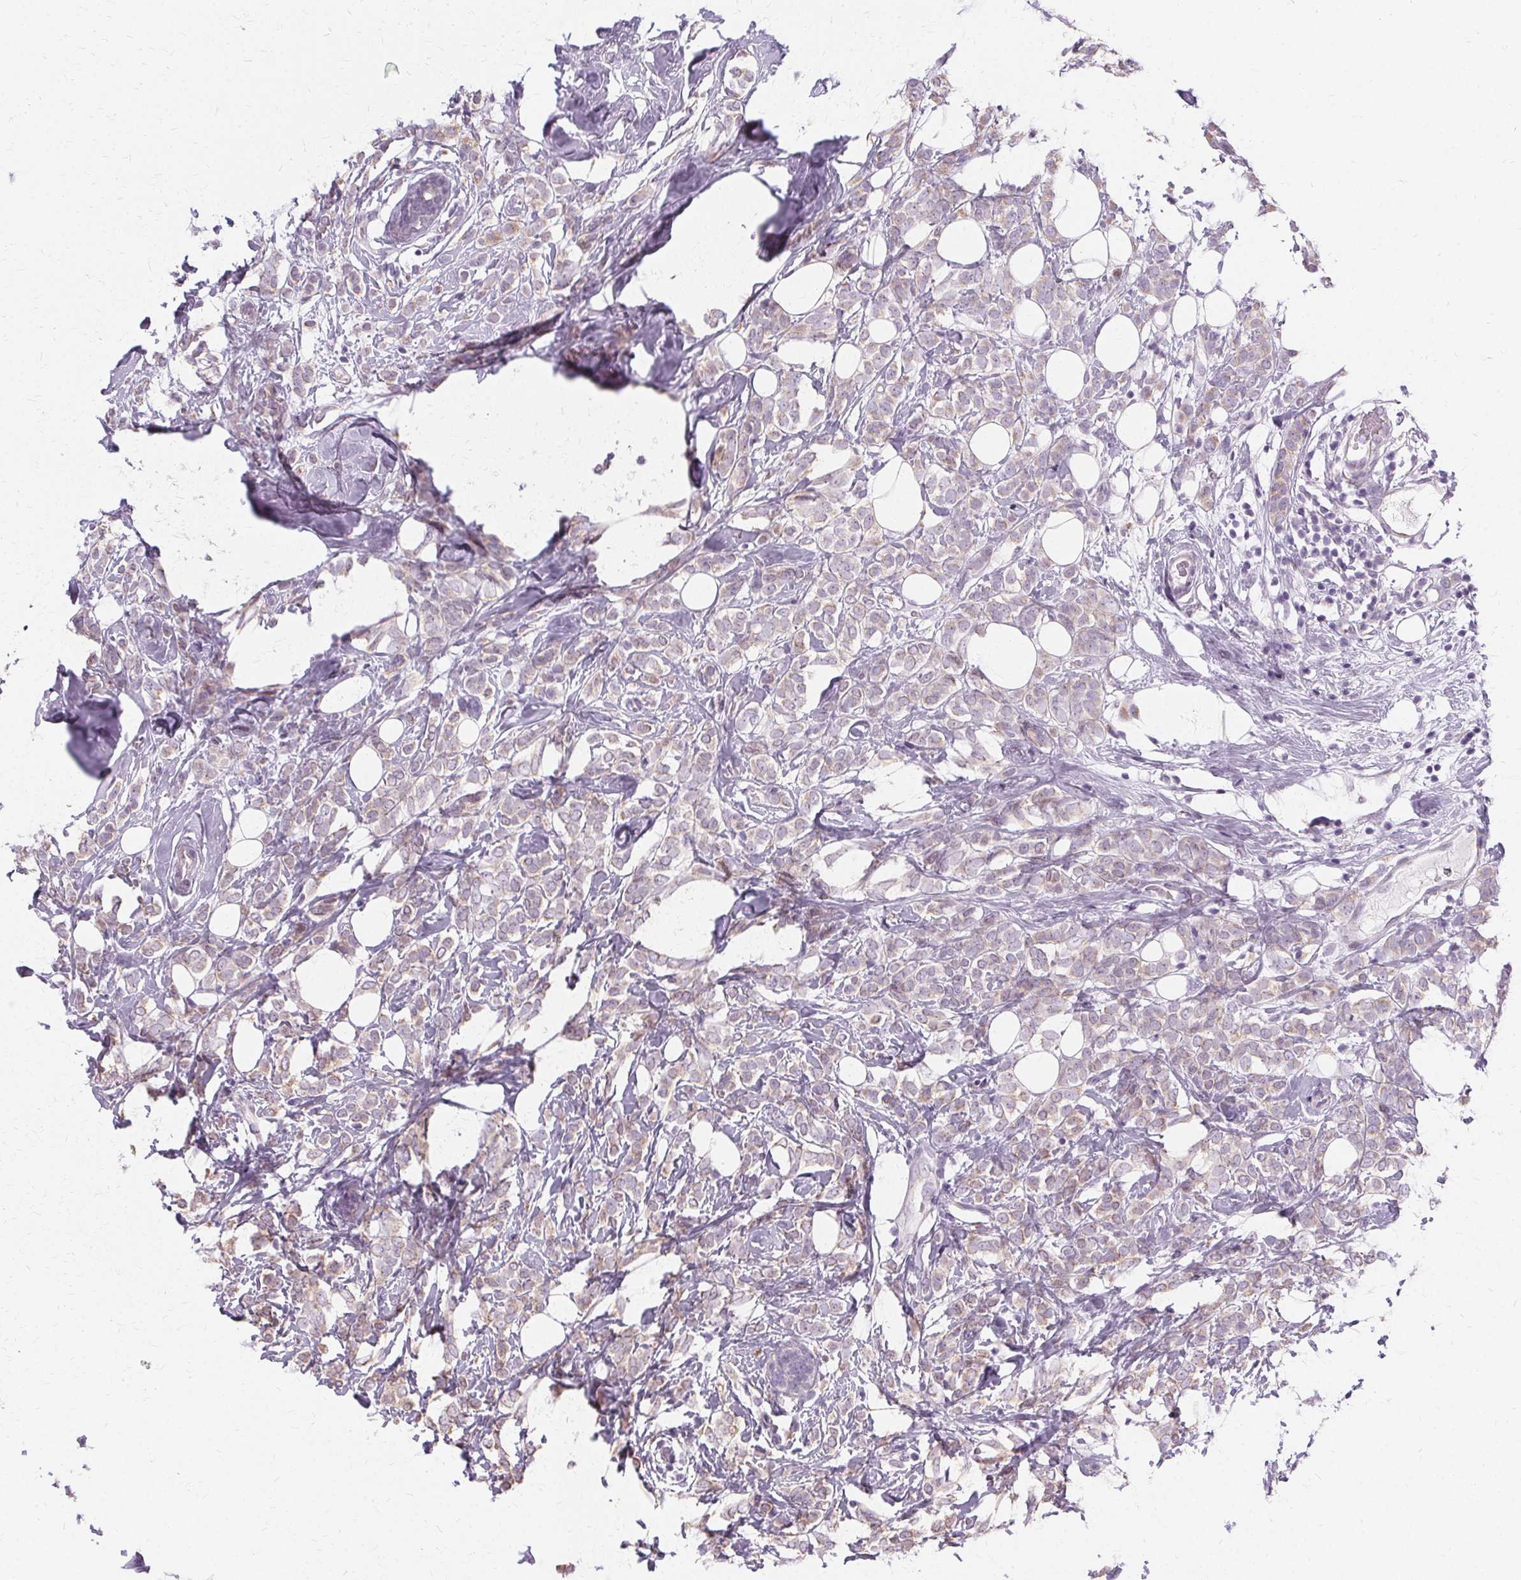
{"staining": {"intensity": "negative", "quantity": "none", "location": "none"}, "tissue": "breast cancer", "cell_type": "Tumor cells", "image_type": "cancer", "snomed": [{"axis": "morphology", "description": "Lobular carcinoma"}, {"axis": "topography", "description": "Breast"}], "caption": "DAB (3,3'-diaminobenzidine) immunohistochemical staining of breast lobular carcinoma exhibits no significant expression in tumor cells. (Stains: DAB (3,3'-diaminobenzidine) immunohistochemistry with hematoxylin counter stain, Microscopy: brightfield microscopy at high magnification).", "gene": "FCRL3", "patient": {"sex": "female", "age": 49}}